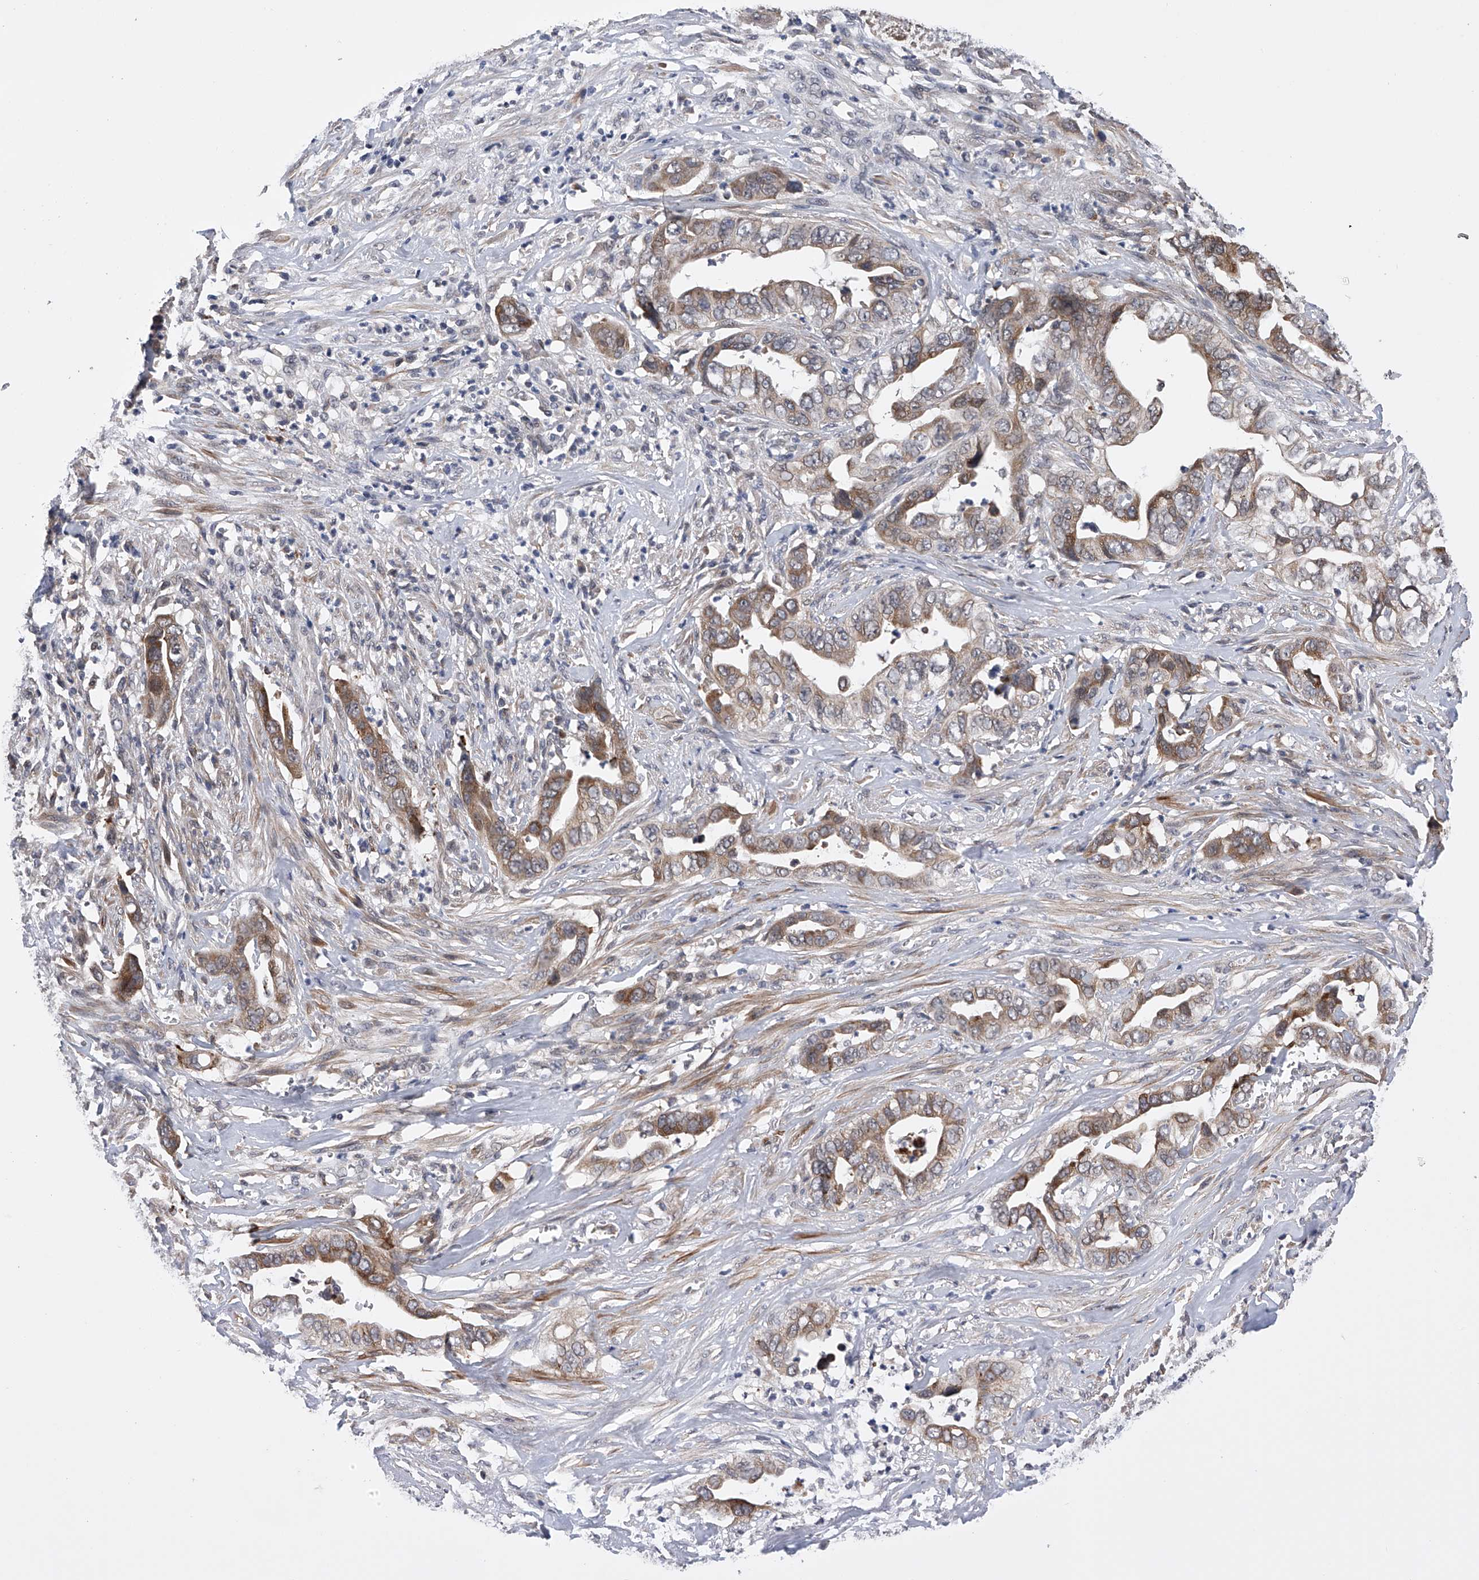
{"staining": {"intensity": "weak", "quantity": ">75%", "location": "cytoplasmic/membranous"}, "tissue": "liver cancer", "cell_type": "Tumor cells", "image_type": "cancer", "snomed": [{"axis": "morphology", "description": "Cholangiocarcinoma"}, {"axis": "topography", "description": "Liver"}], "caption": "Cholangiocarcinoma (liver) stained with a protein marker exhibits weak staining in tumor cells.", "gene": "SPOCK1", "patient": {"sex": "female", "age": 79}}